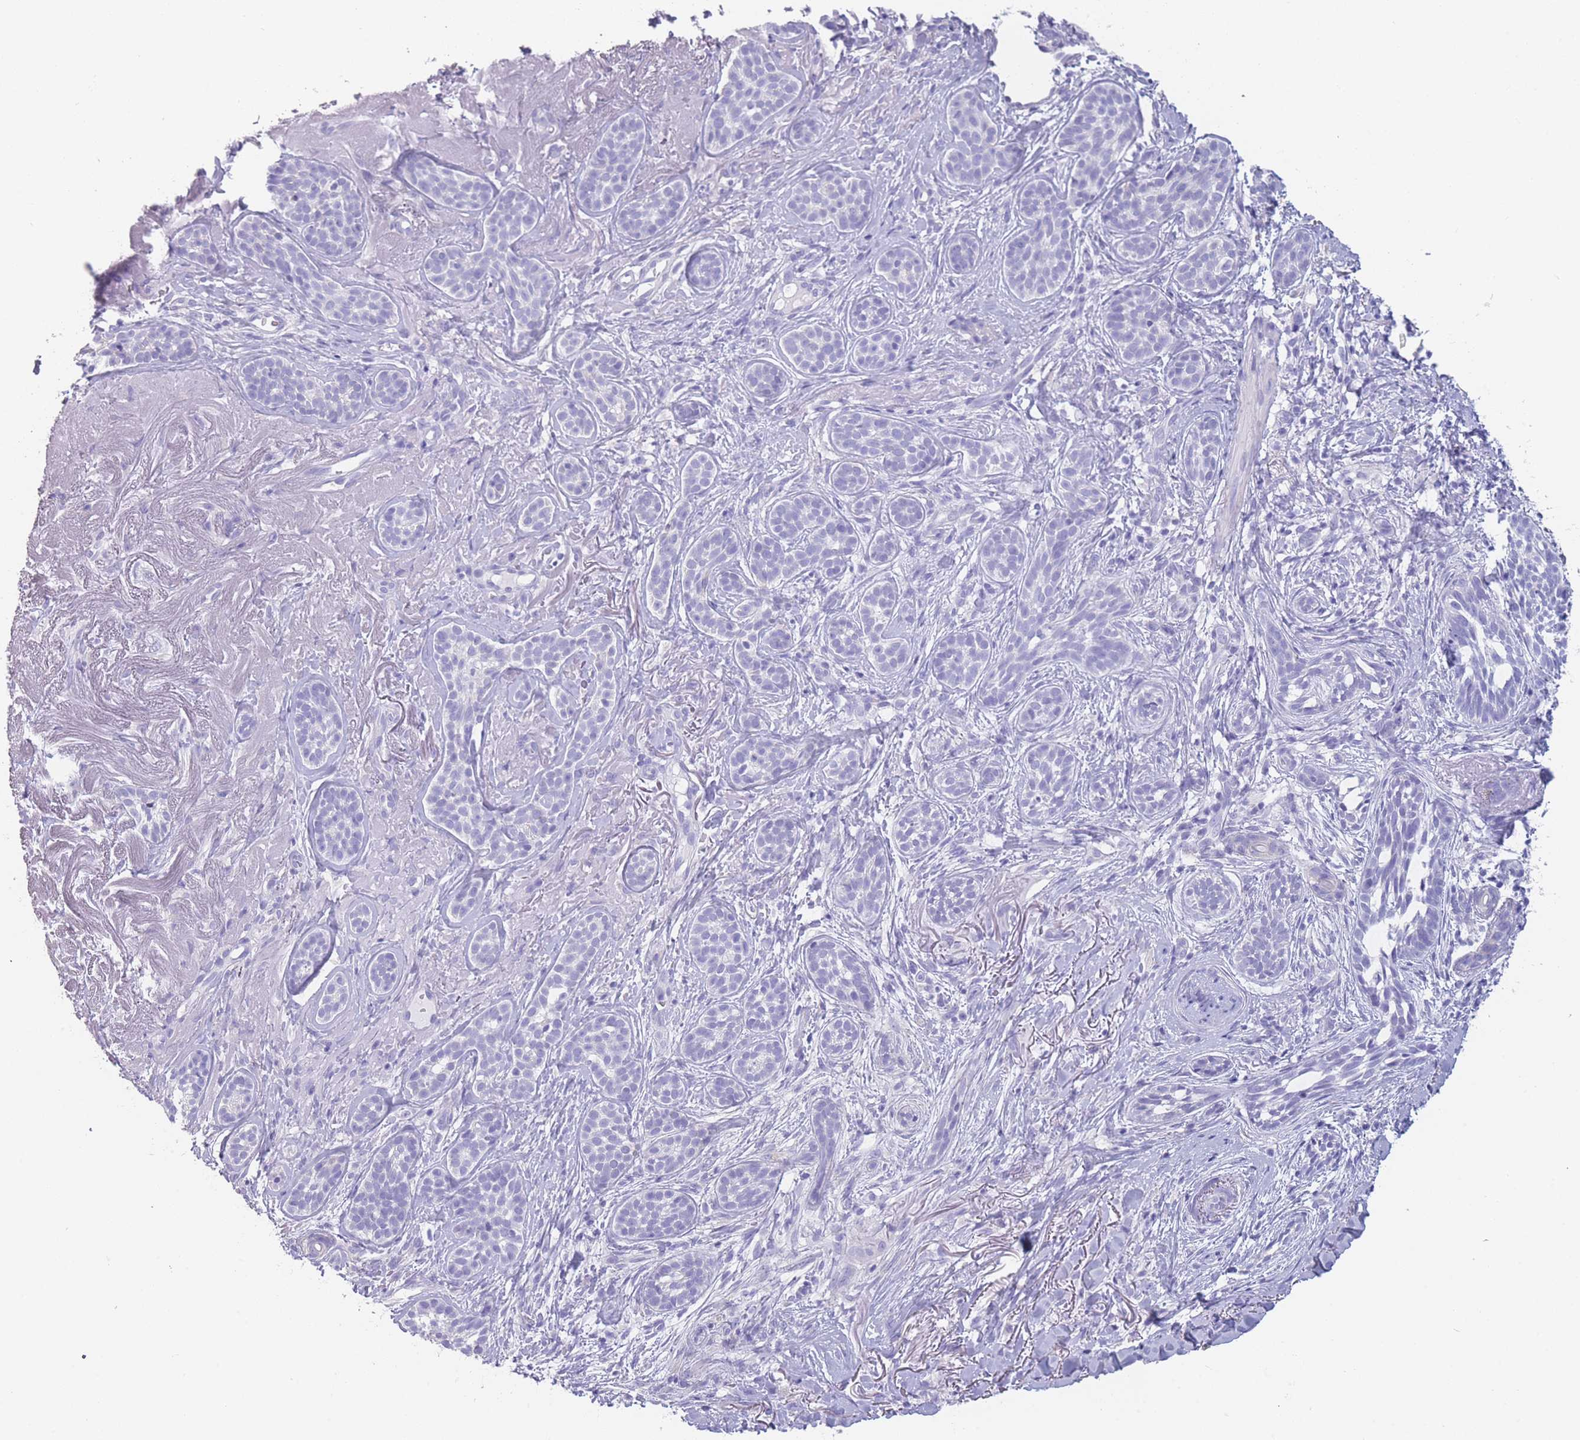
{"staining": {"intensity": "negative", "quantity": "none", "location": "none"}, "tissue": "skin cancer", "cell_type": "Tumor cells", "image_type": "cancer", "snomed": [{"axis": "morphology", "description": "Basal cell carcinoma"}, {"axis": "topography", "description": "Skin"}], "caption": "An image of skin cancer (basal cell carcinoma) stained for a protein displays no brown staining in tumor cells.", "gene": "ZNF627", "patient": {"sex": "male", "age": 71}}